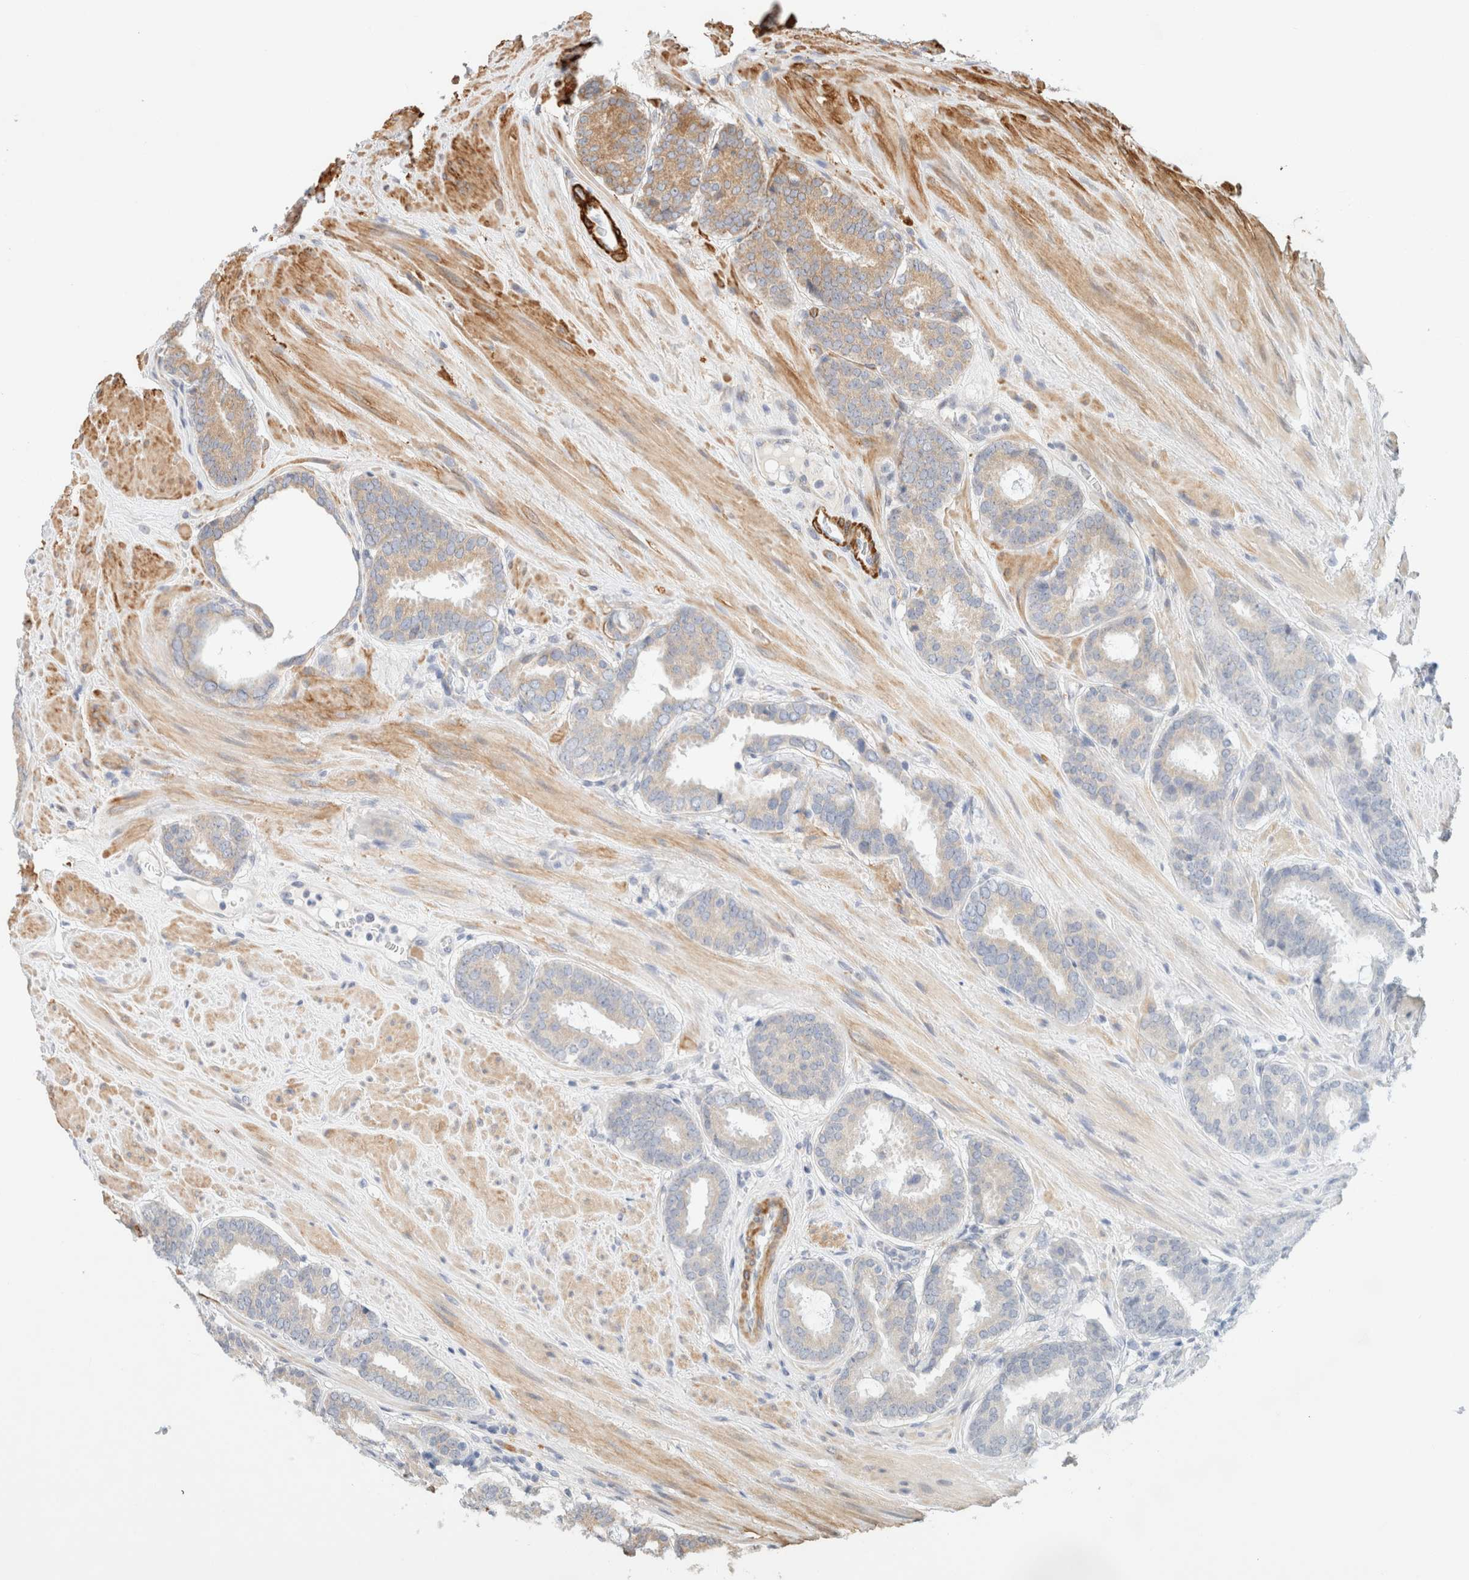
{"staining": {"intensity": "moderate", "quantity": "<25%", "location": "cytoplasmic/membranous"}, "tissue": "prostate cancer", "cell_type": "Tumor cells", "image_type": "cancer", "snomed": [{"axis": "morphology", "description": "Adenocarcinoma, Low grade"}, {"axis": "topography", "description": "Prostate"}], "caption": "IHC micrograph of adenocarcinoma (low-grade) (prostate) stained for a protein (brown), which reveals low levels of moderate cytoplasmic/membranous expression in about <25% of tumor cells.", "gene": "RRP15", "patient": {"sex": "male", "age": 69}}